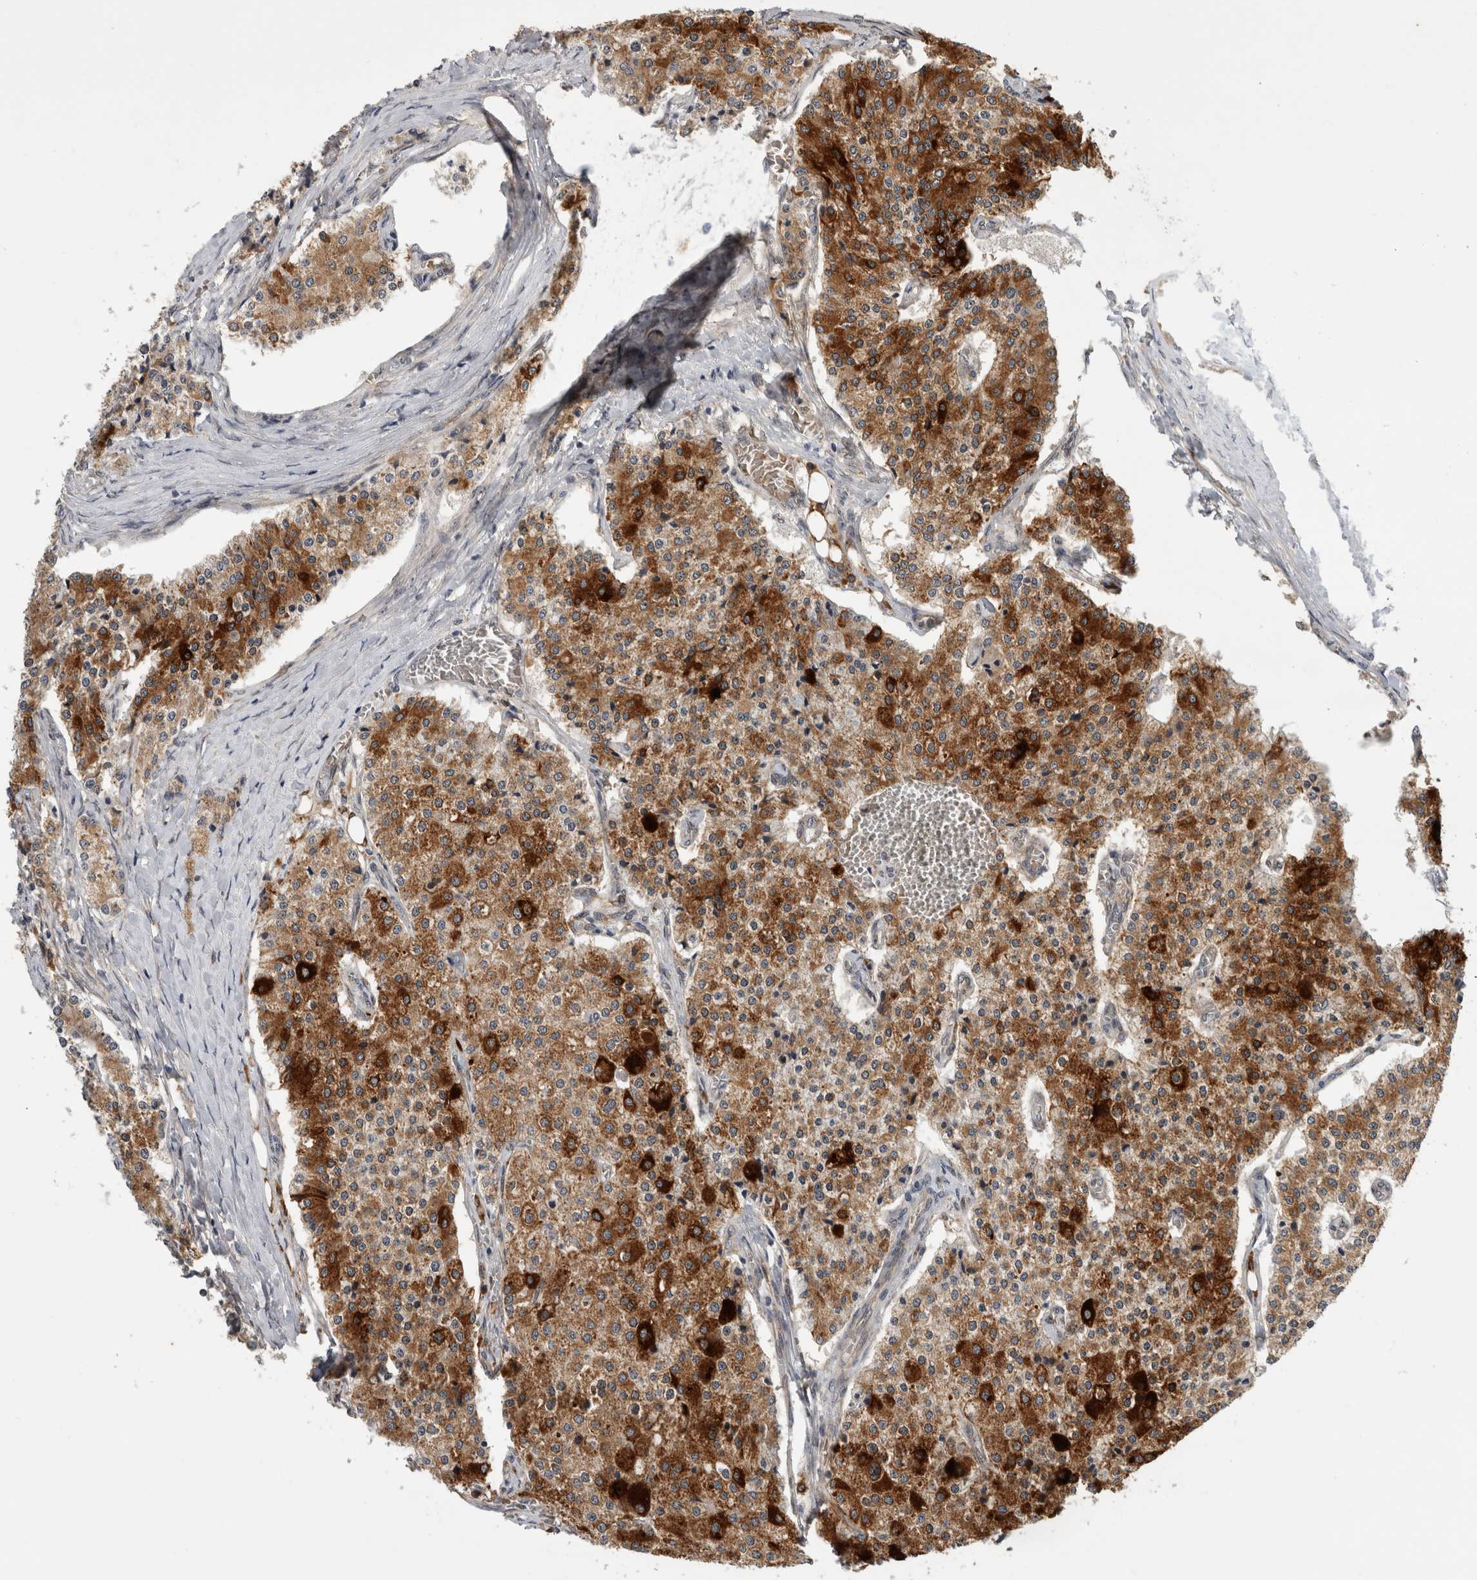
{"staining": {"intensity": "strong", "quantity": ">75%", "location": "cytoplasmic/membranous"}, "tissue": "carcinoid", "cell_type": "Tumor cells", "image_type": "cancer", "snomed": [{"axis": "morphology", "description": "Carcinoid, malignant, NOS"}, {"axis": "topography", "description": "Colon"}], "caption": "Carcinoid tissue exhibits strong cytoplasmic/membranous staining in approximately >75% of tumor cells, visualized by immunohistochemistry.", "gene": "APOL2", "patient": {"sex": "female", "age": 52}}